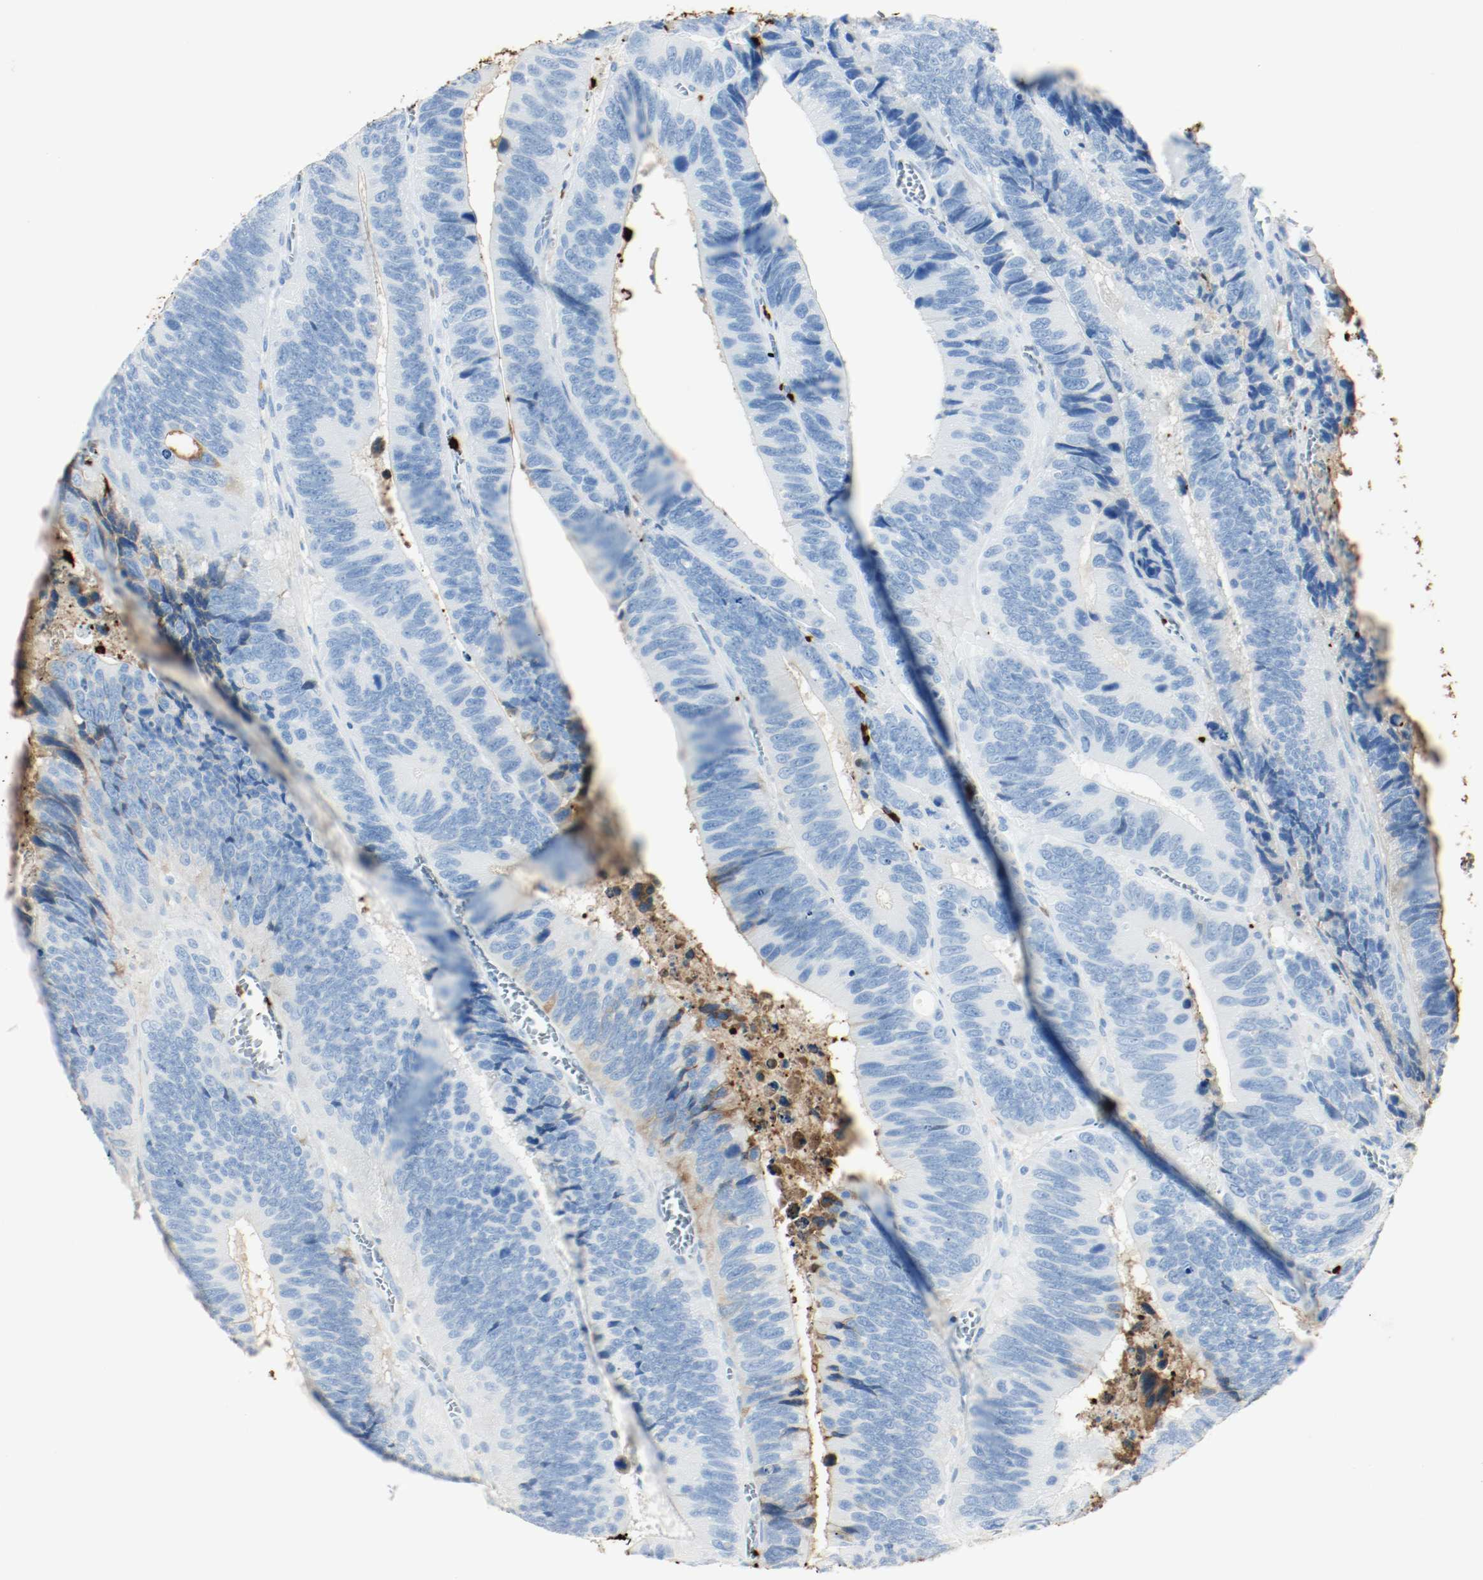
{"staining": {"intensity": "weak", "quantity": "<25%", "location": "cytoplasmic/membranous"}, "tissue": "colorectal cancer", "cell_type": "Tumor cells", "image_type": "cancer", "snomed": [{"axis": "morphology", "description": "Adenocarcinoma, NOS"}, {"axis": "topography", "description": "Colon"}], "caption": "An IHC photomicrograph of colorectal adenocarcinoma is shown. There is no staining in tumor cells of colorectal adenocarcinoma.", "gene": "S100A9", "patient": {"sex": "male", "age": 72}}